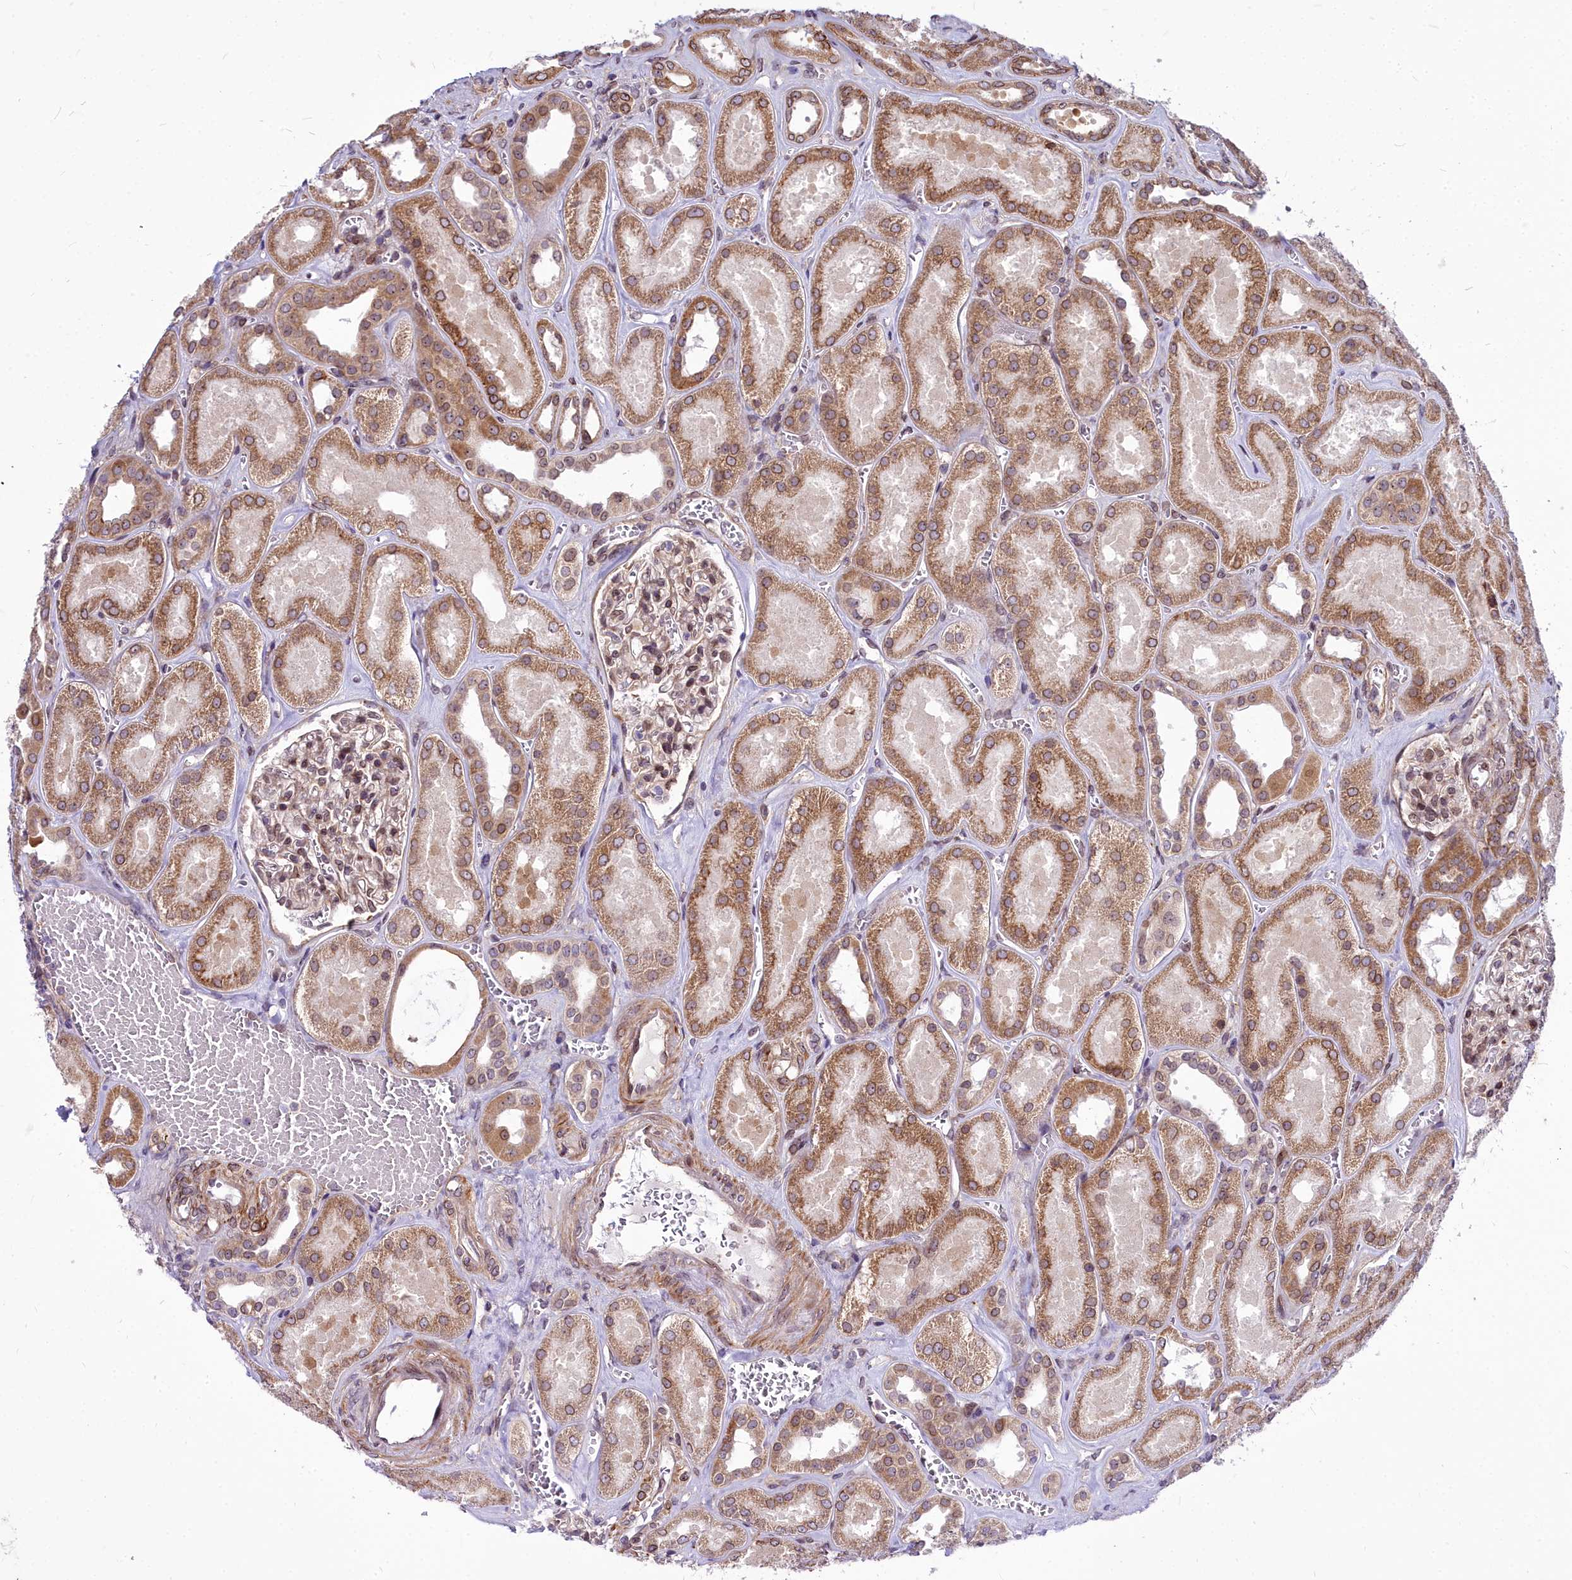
{"staining": {"intensity": "moderate", "quantity": ">75%", "location": "nuclear"}, "tissue": "kidney", "cell_type": "Cells in glomeruli", "image_type": "normal", "snomed": [{"axis": "morphology", "description": "Normal tissue, NOS"}, {"axis": "morphology", "description": "Adenocarcinoma, NOS"}, {"axis": "topography", "description": "Kidney"}], "caption": "IHC of benign kidney reveals medium levels of moderate nuclear positivity in approximately >75% of cells in glomeruli. (Stains: DAB (3,3'-diaminobenzidine) in brown, nuclei in blue, Microscopy: brightfield microscopy at high magnification).", "gene": "ABCB8", "patient": {"sex": "female", "age": 68}}